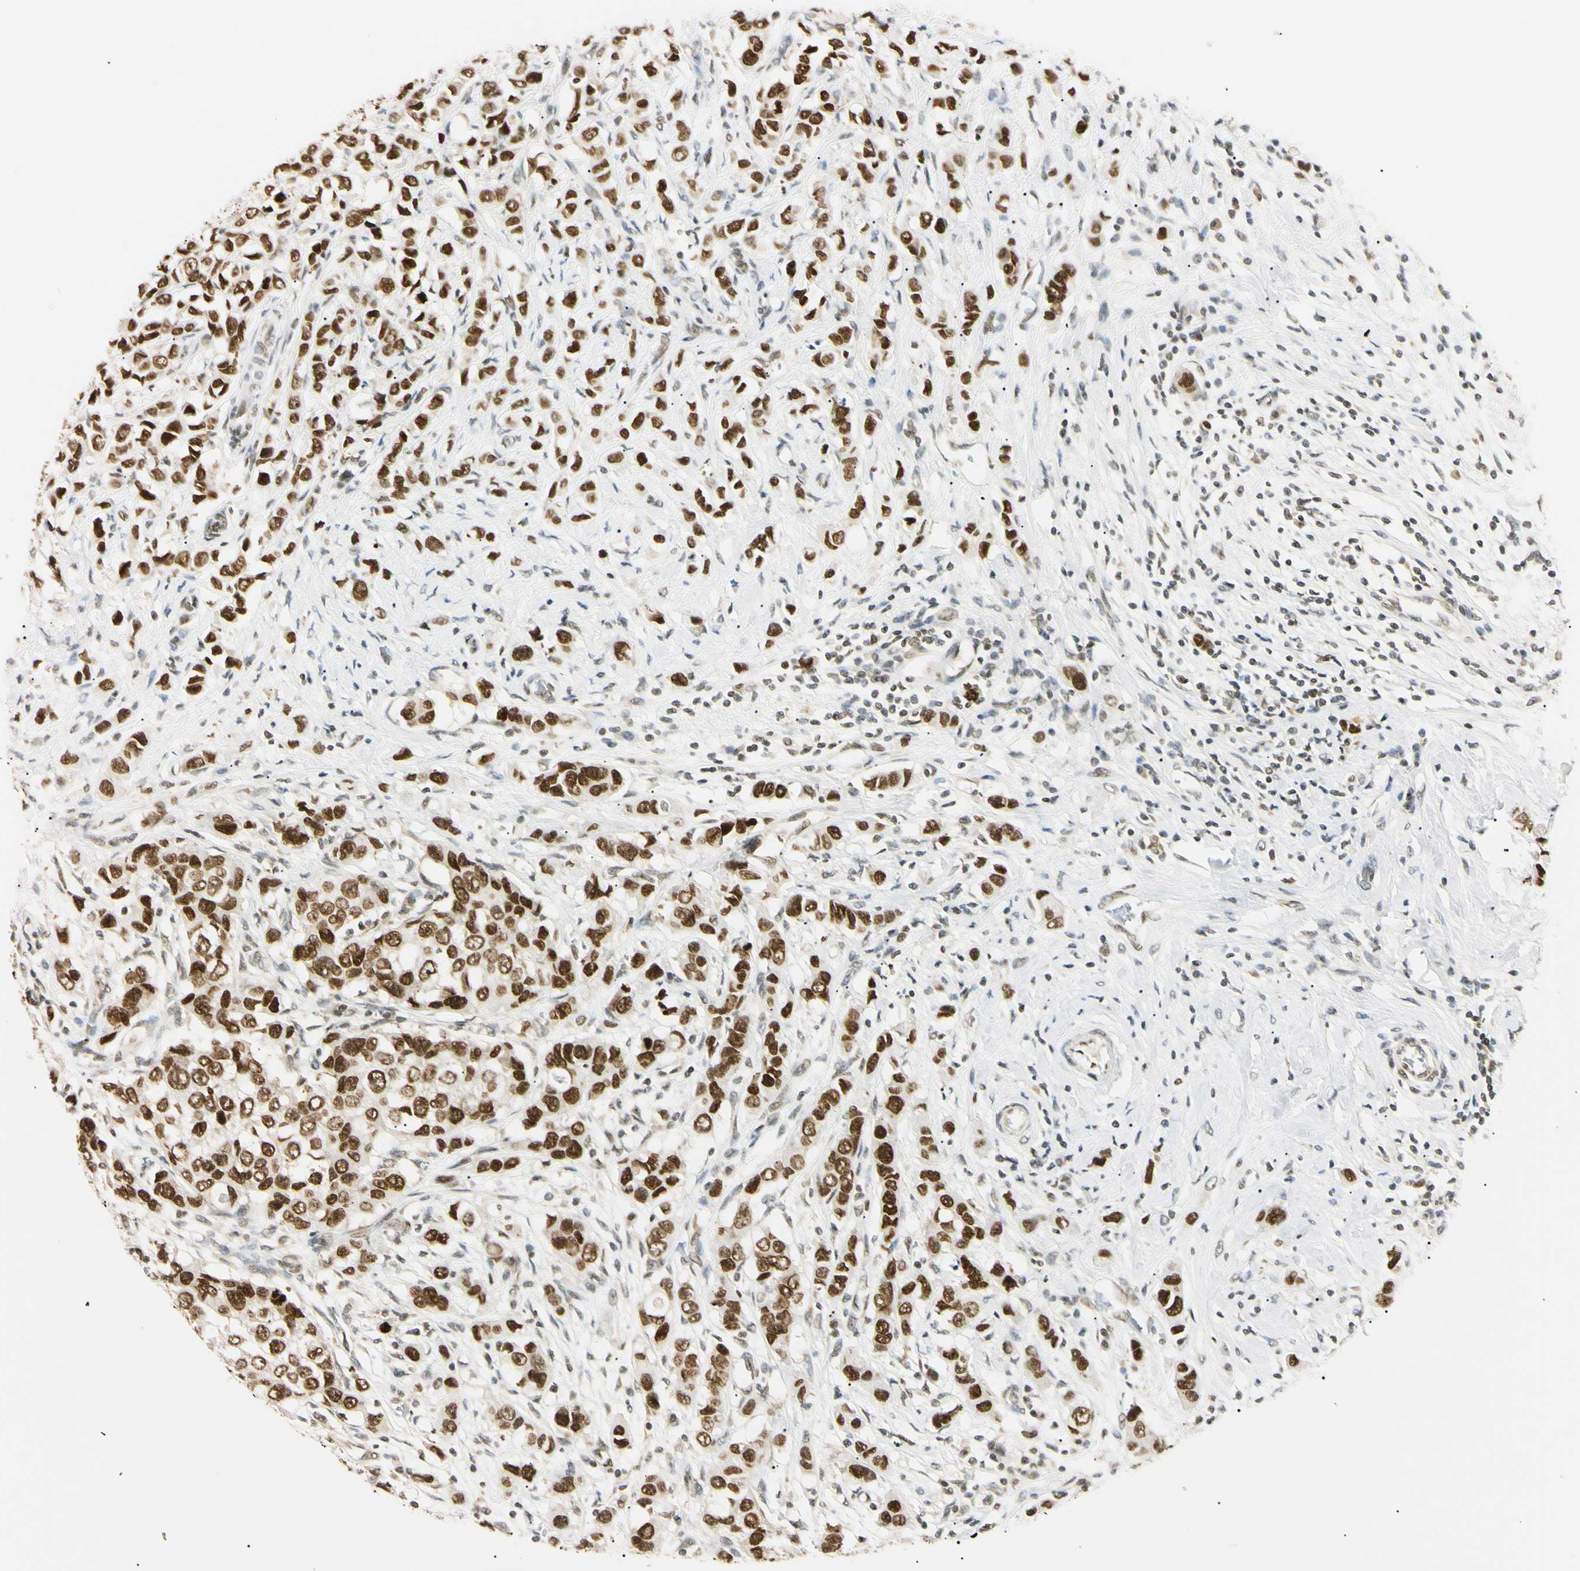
{"staining": {"intensity": "strong", "quantity": ">75%", "location": "nuclear"}, "tissue": "breast cancer", "cell_type": "Tumor cells", "image_type": "cancer", "snomed": [{"axis": "morphology", "description": "Normal tissue, NOS"}, {"axis": "morphology", "description": "Duct carcinoma"}, {"axis": "topography", "description": "Breast"}], "caption": "Breast cancer (invasive ductal carcinoma) stained with a protein marker demonstrates strong staining in tumor cells.", "gene": "SMARCA5", "patient": {"sex": "female", "age": 50}}